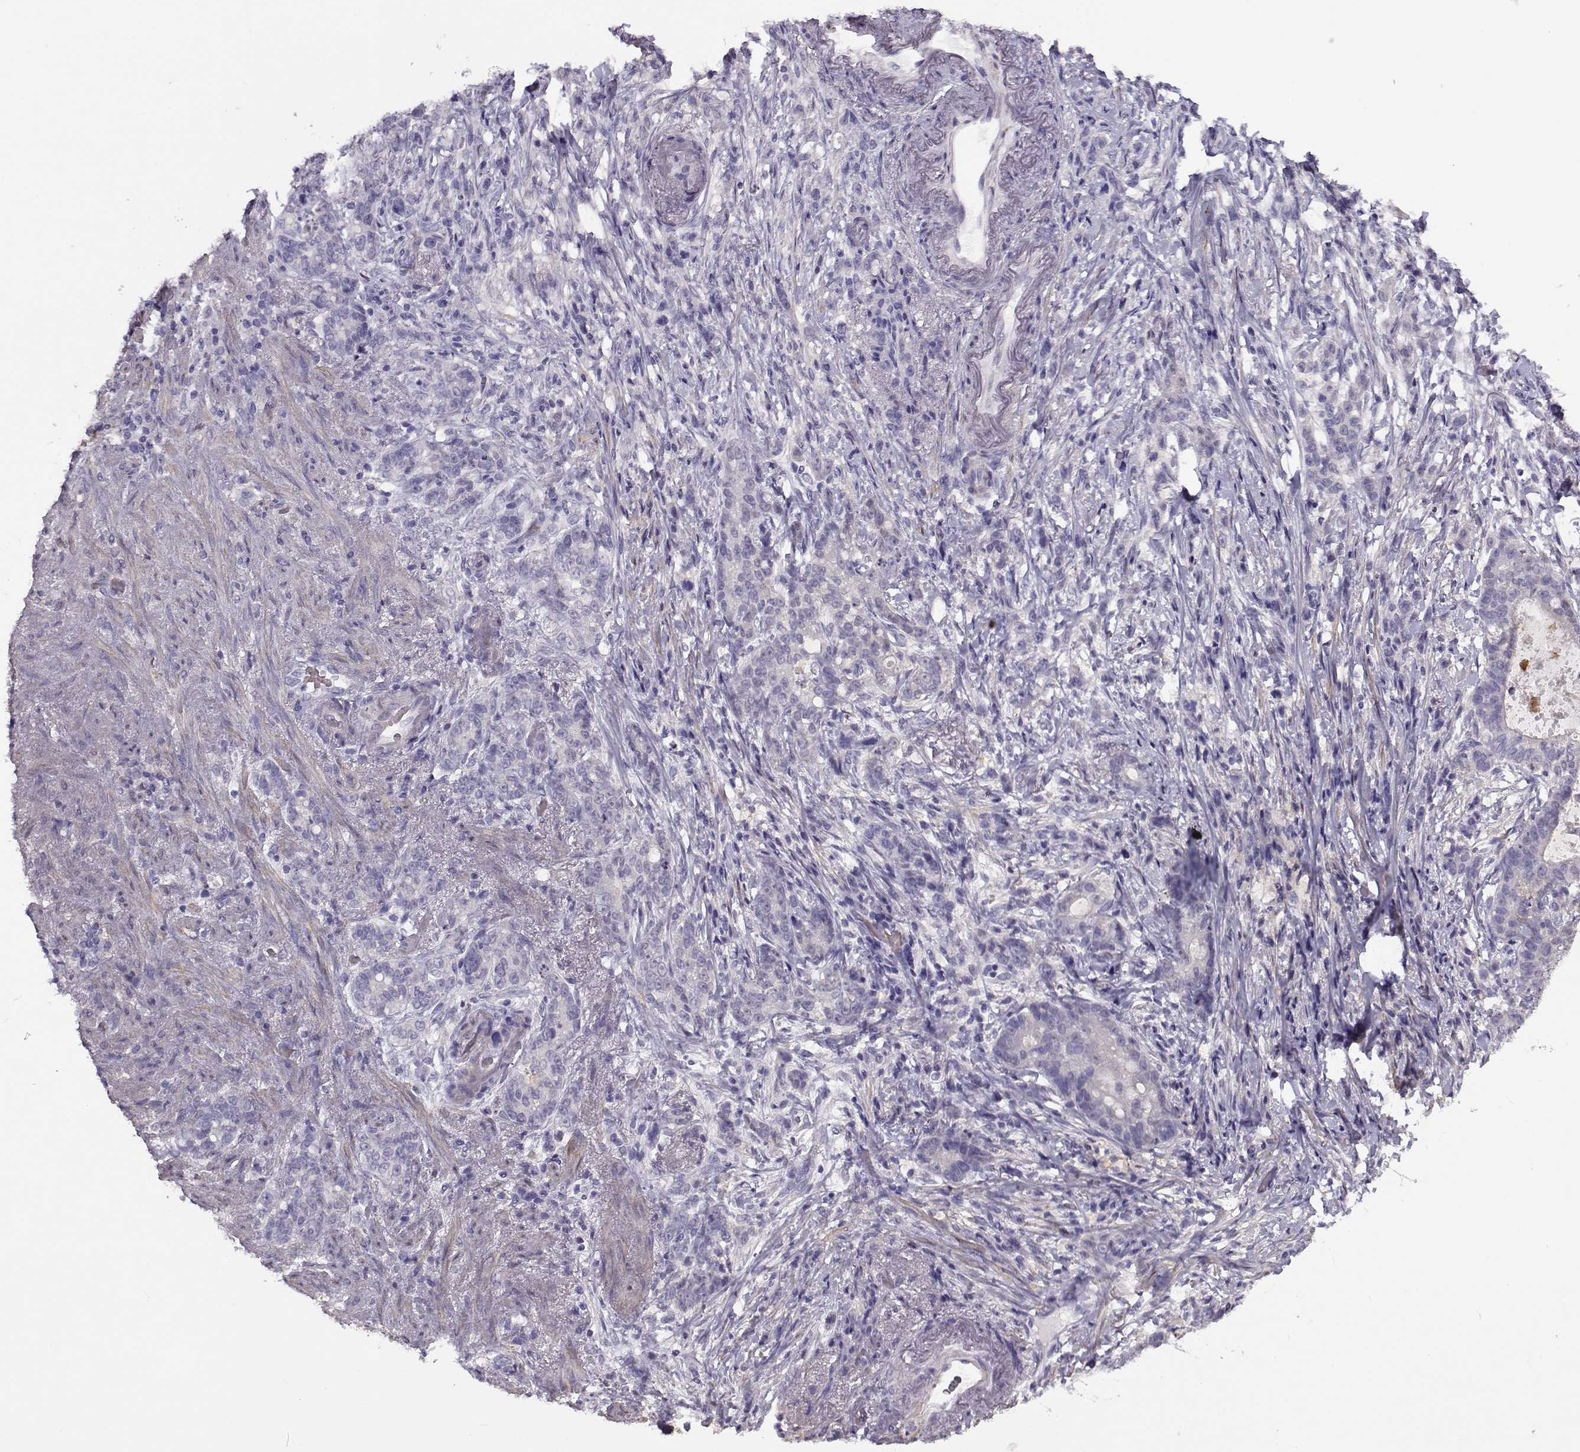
{"staining": {"intensity": "negative", "quantity": "none", "location": "none"}, "tissue": "stomach cancer", "cell_type": "Tumor cells", "image_type": "cancer", "snomed": [{"axis": "morphology", "description": "Adenocarcinoma, NOS"}, {"axis": "topography", "description": "Stomach, lower"}], "caption": "The histopathology image shows no staining of tumor cells in stomach cancer (adenocarcinoma). (DAB (3,3'-diaminobenzidine) IHC, high magnification).", "gene": "UCP3", "patient": {"sex": "male", "age": 88}}